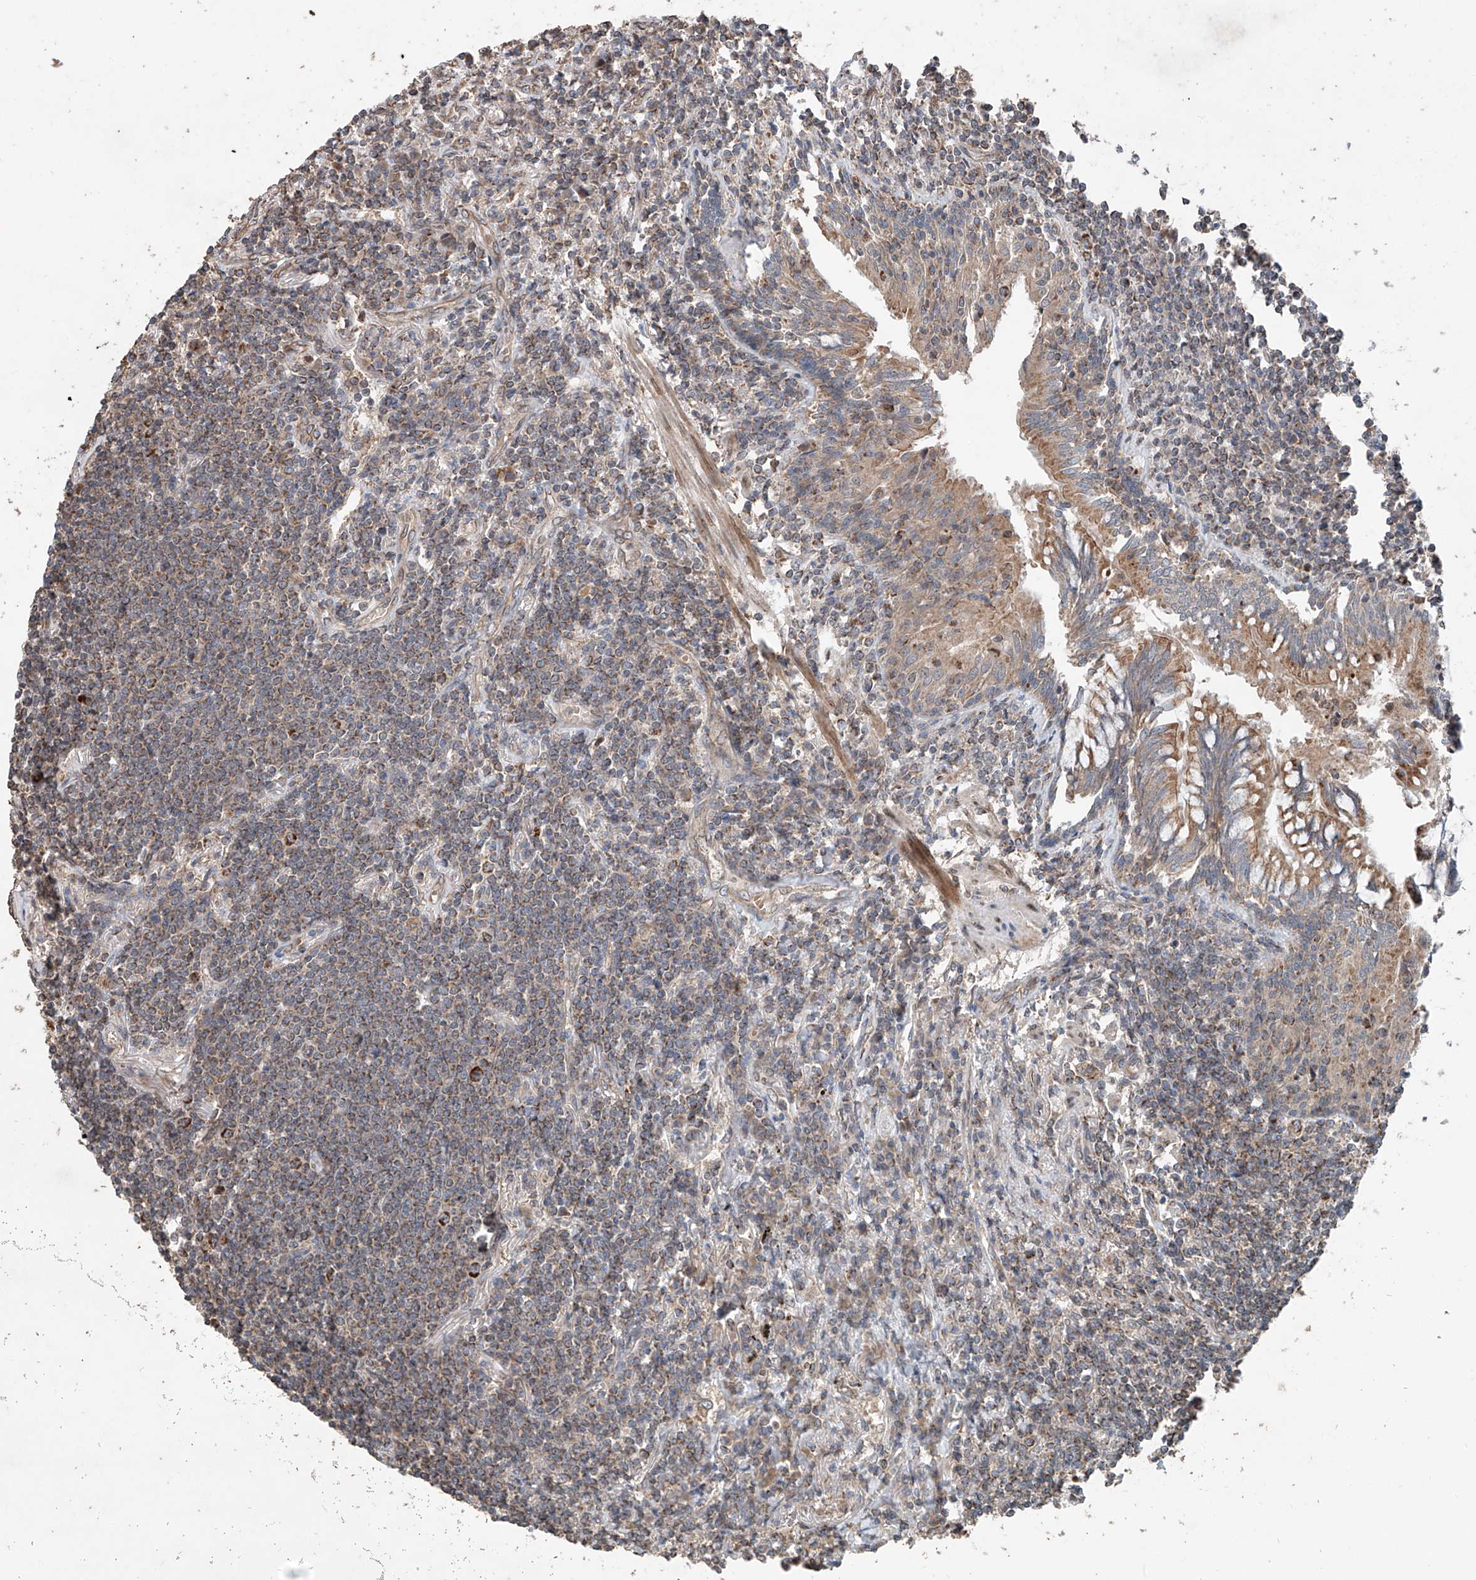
{"staining": {"intensity": "moderate", "quantity": "25%-75%", "location": "cytoplasmic/membranous"}, "tissue": "lymphoma", "cell_type": "Tumor cells", "image_type": "cancer", "snomed": [{"axis": "morphology", "description": "Malignant lymphoma, non-Hodgkin's type, Low grade"}, {"axis": "topography", "description": "Lung"}], "caption": "Immunohistochemistry photomicrograph of neoplastic tissue: human lymphoma stained using immunohistochemistry (IHC) displays medium levels of moderate protein expression localized specifically in the cytoplasmic/membranous of tumor cells, appearing as a cytoplasmic/membranous brown color.", "gene": "AP4B1", "patient": {"sex": "female", "age": 71}}